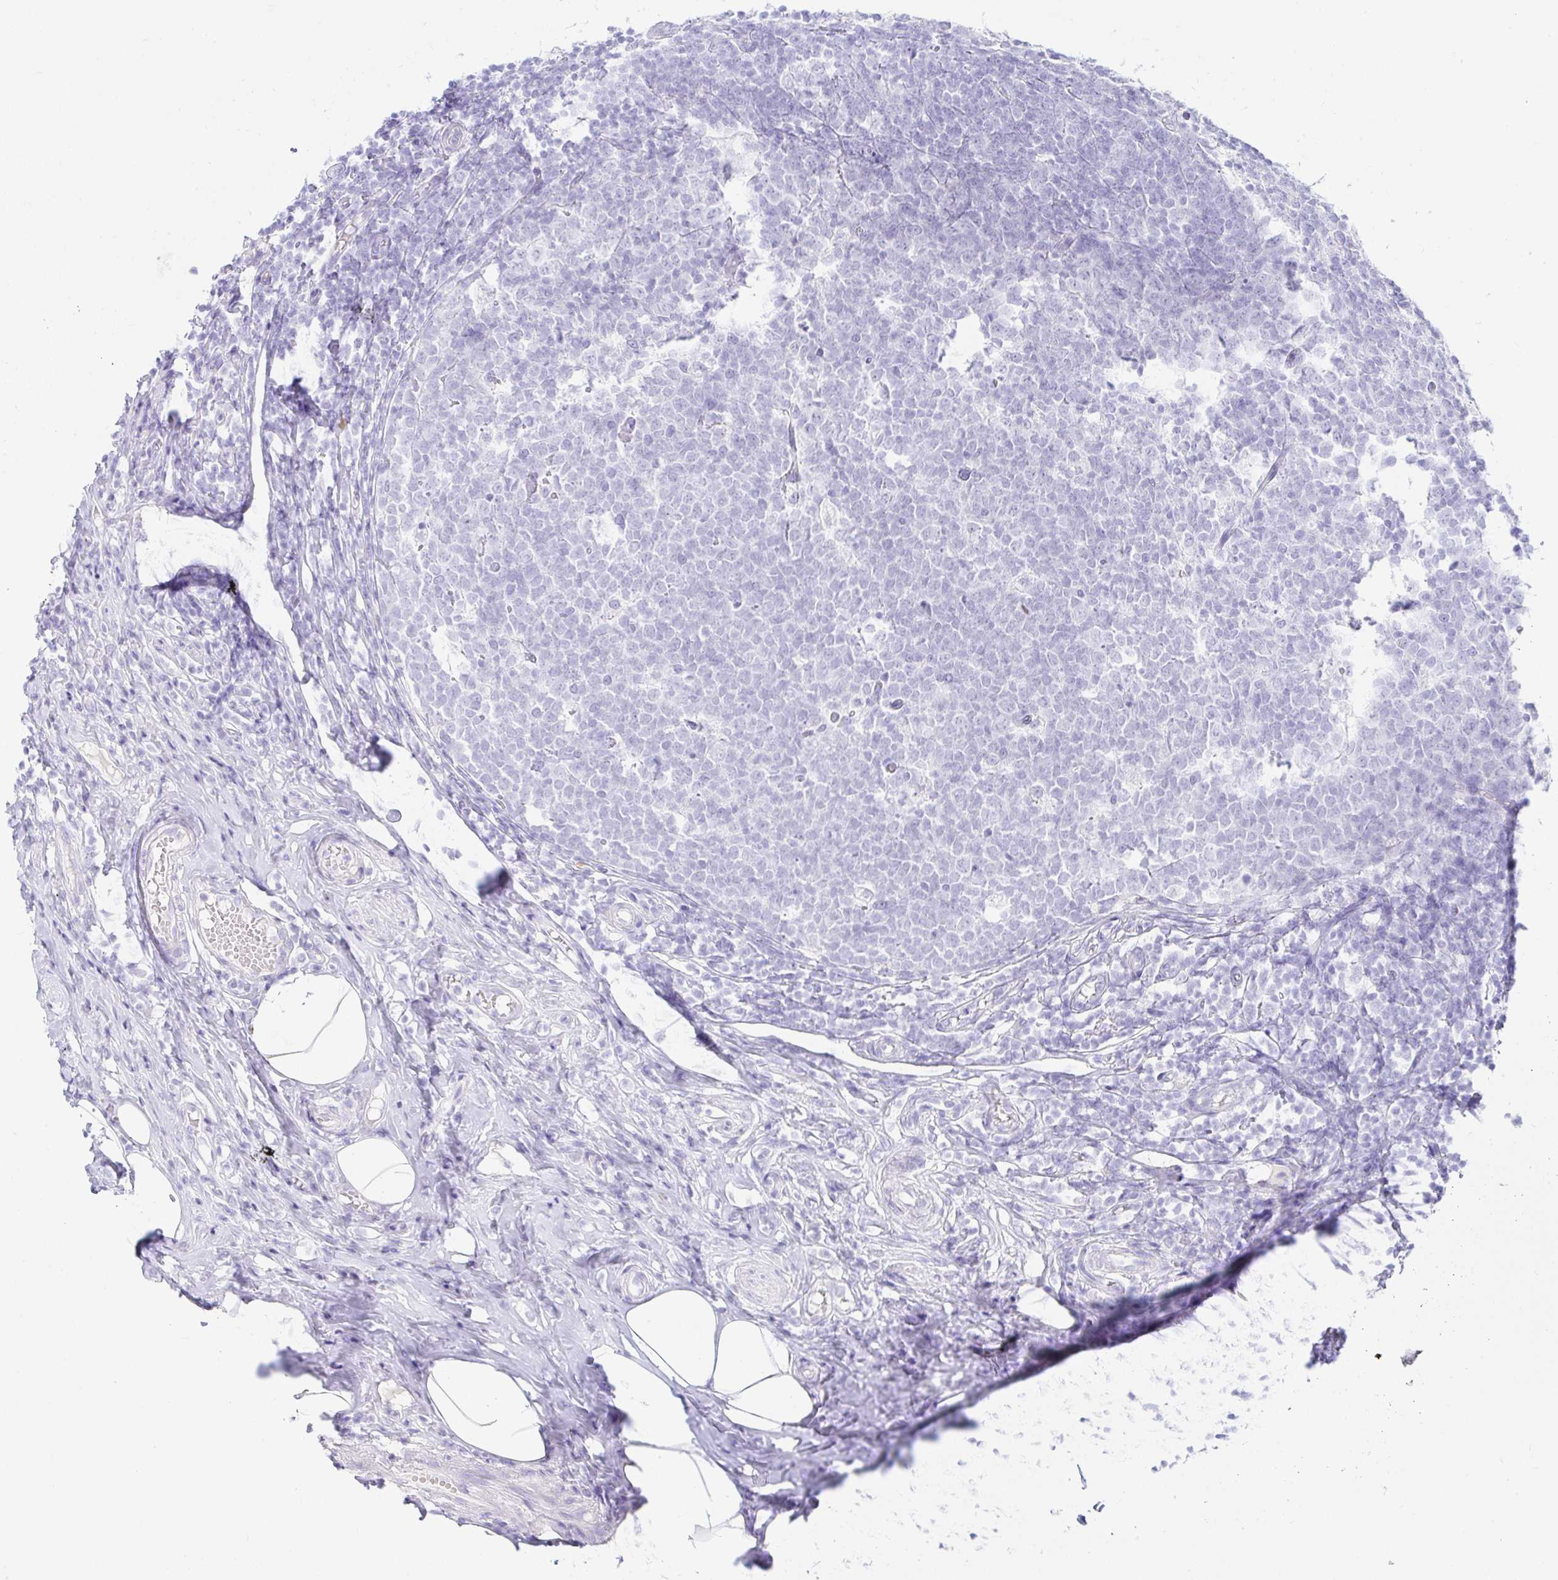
{"staining": {"intensity": "negative", "quantity": "none", "location": "none"}, "tissue": "appendix", "cell_type": "Glandular cells", "image_type": "normal", "snomed": [{"axis": "morphology", "description": "Normal tissue, NOS"}, {"axis": "topography", "description": "Appendix"}], "caption": "High power microscopy micrograph of an IHC photomicrograph of benign appendix, revealing no significant positivity in glandular cells. (Brightfield microscopy of DAB immunohistochemistry at high magnification).", "gene": "PAX8", "patient": {"sex": "male", "age": 18}}